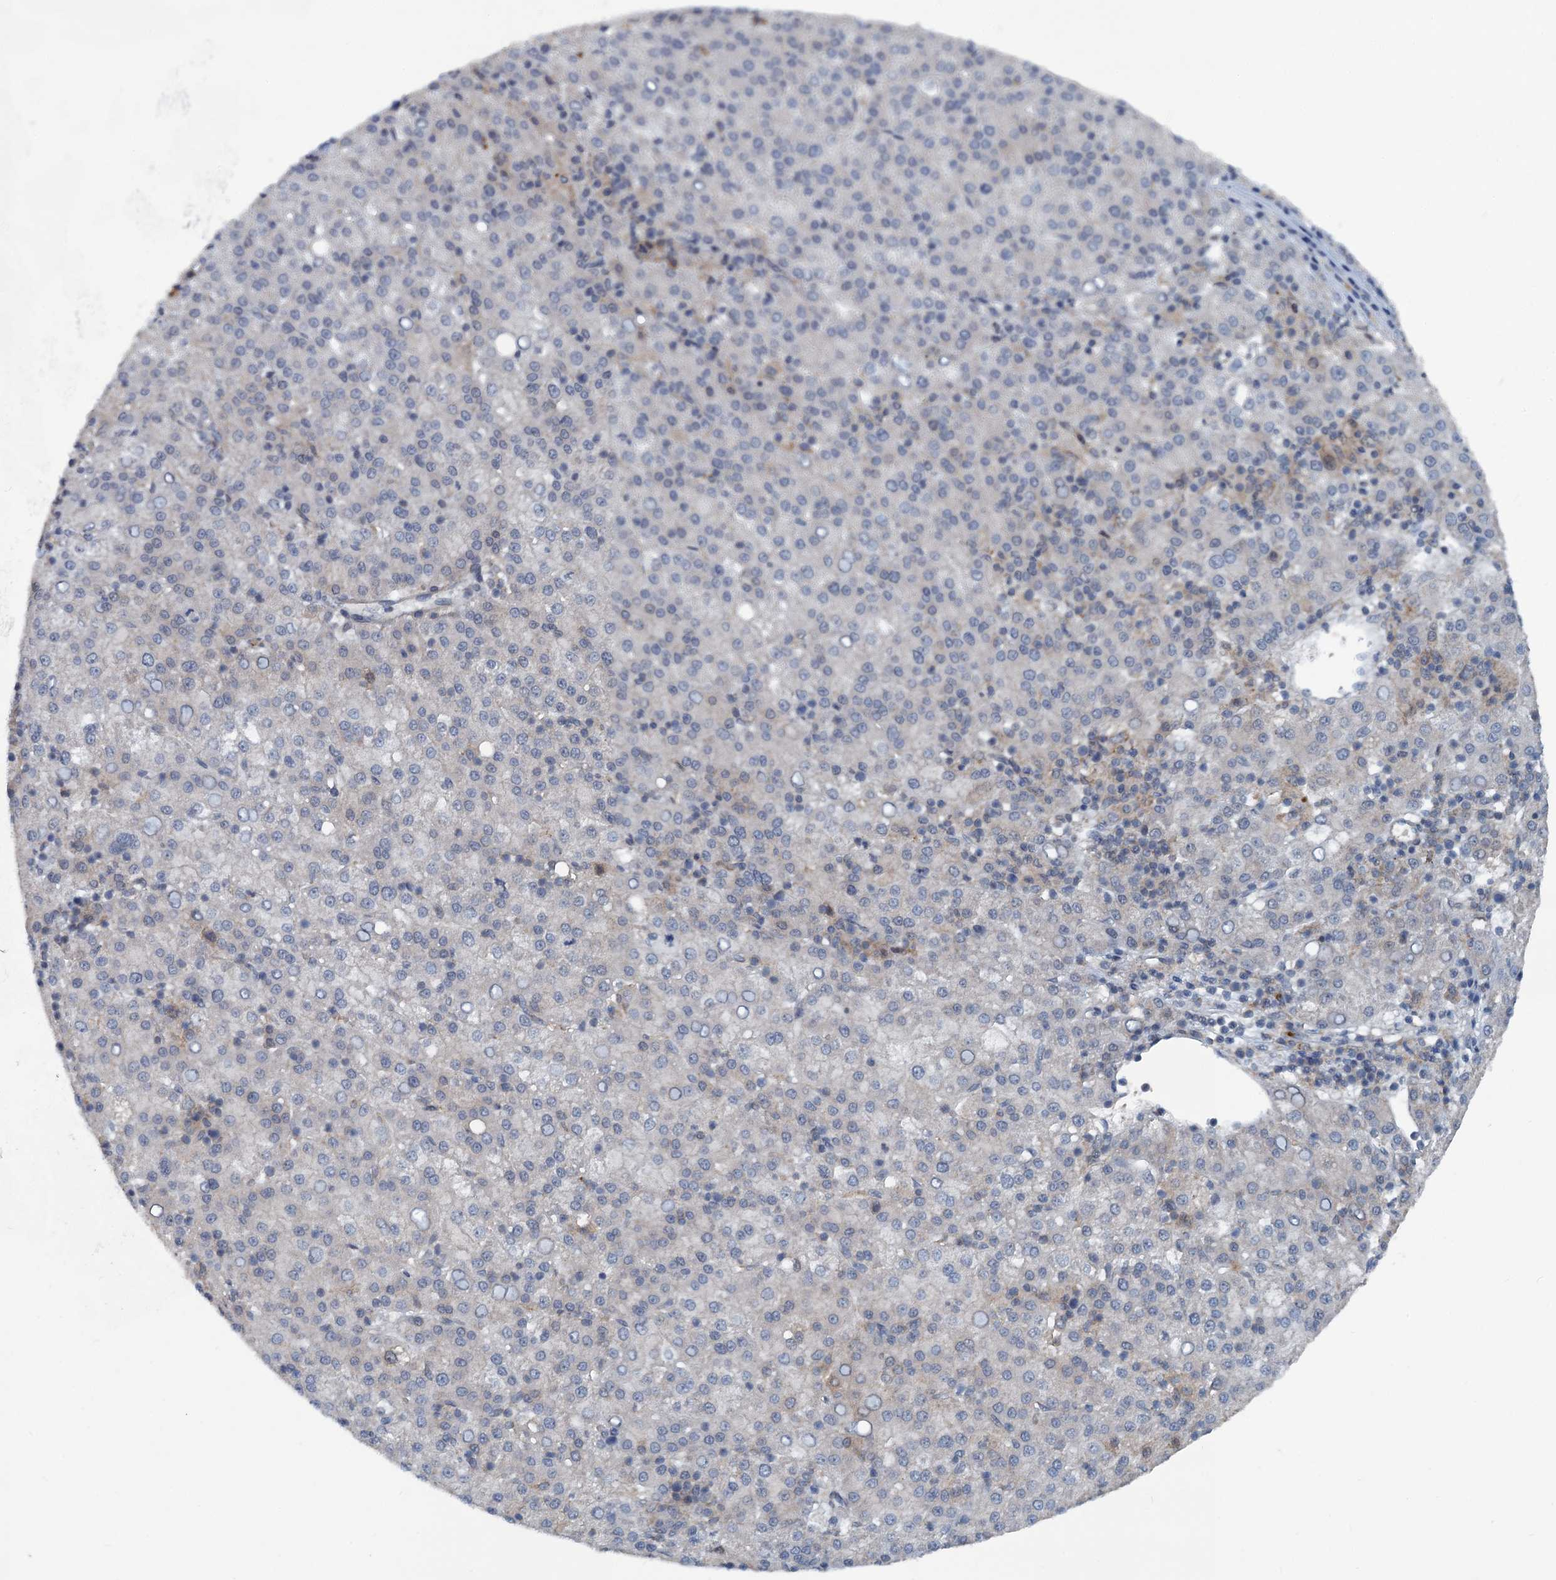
{"staining": {"intensity": "weak", "quantity": "25%-75%", "location": "cytoplasmic/membranous"}, "tissue": "liver cancer", "cell_type": "Tumor cells", "image_type": "cancer", "snomed": [{"axis": "morphology", "description": "Carcinoma, Hepatocellular, NOS"}, {"axis": "topography", "description": "Liver"}], "caption": "This image demonstrates immunohistochemistry staining of human liver hepatocellular carcinoma, with low weak cytoplasmic/membranous expression in about 25%-75% of tumor cells.", "gene": "GCLM", "patient": {"sex": "female", "age": 58}}